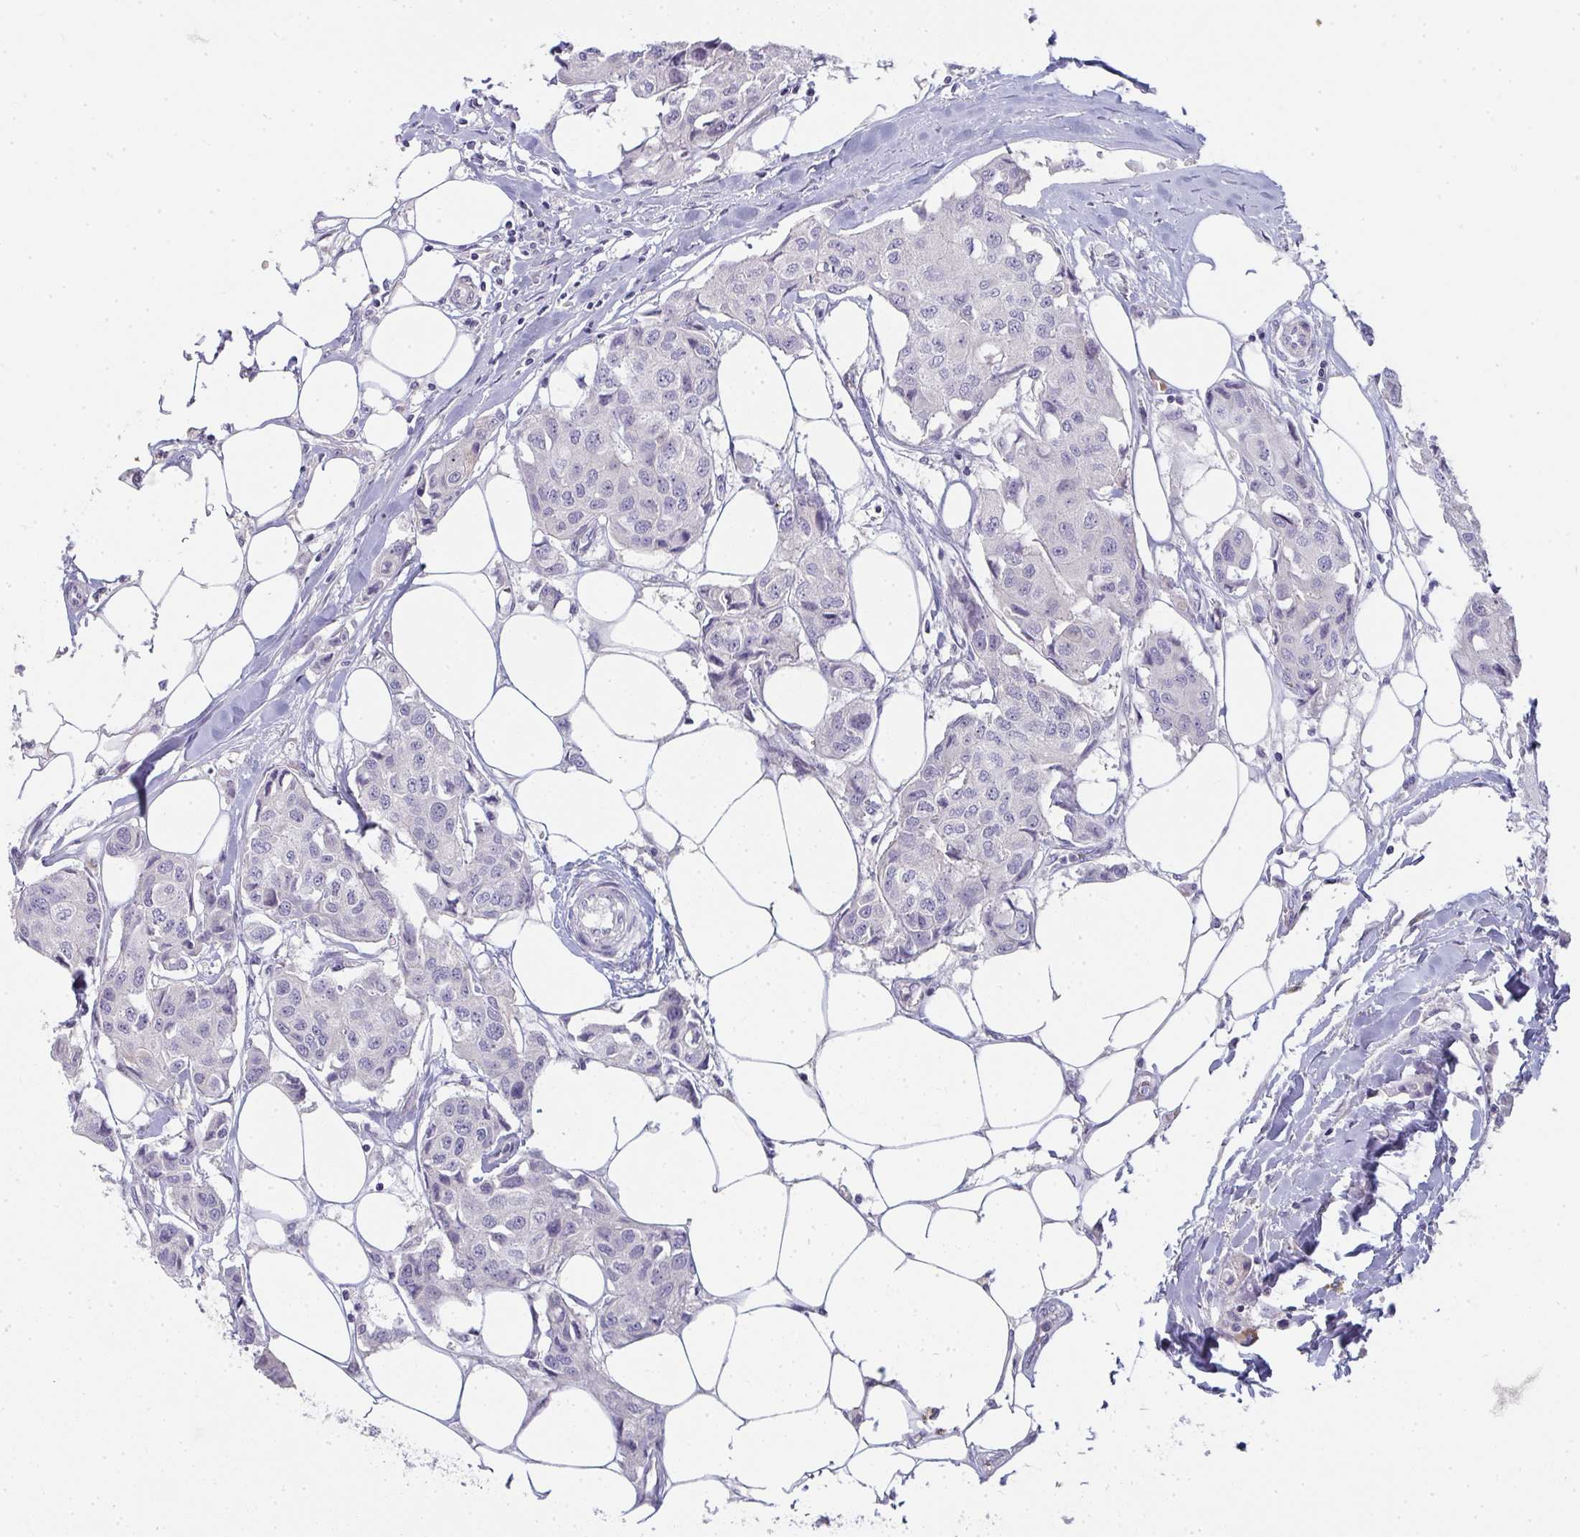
{"staining": {"intensity": "negative", "quantity": "none", "location": "none"}, "tissue": "breast cancer", "cell_type": "Tumor cells", "image_type": "cancer", "snomed": [{"axis": "morphology", "description": "Duct carcinoma"}, {"axis": "topography", "description": "Breast"}, {"axis": "topography", "description": "Lymph node"}], "caption": "Tumor cells show no significant expression in breast intraductal carcinoma.", "gene": "SHB", "patient": {"sex": "female", "age": 80}}